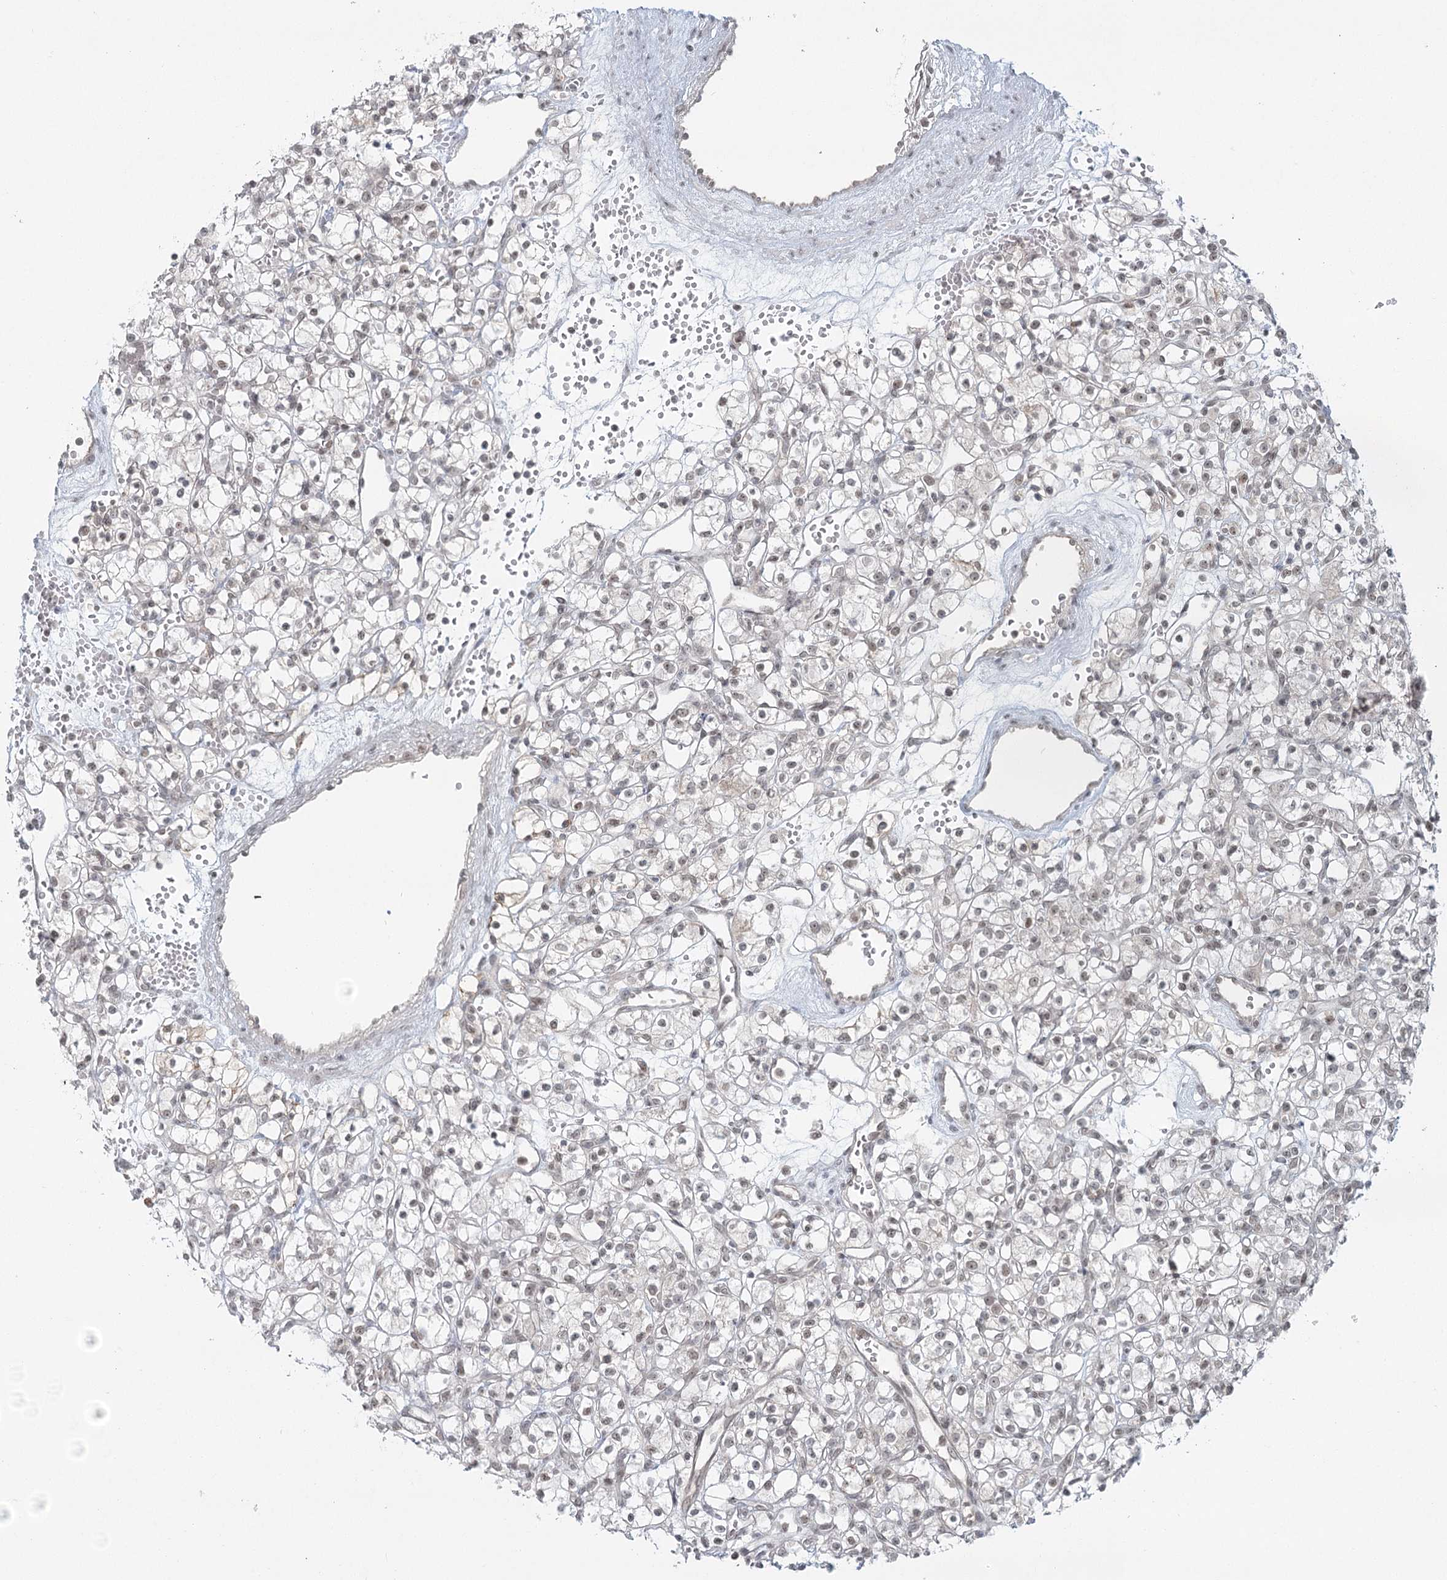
{"staining": {"intensity": "negative", "quantity": "none", "location": "none"}, "tissue": "renal cancer", "cell_type": "Tumor cells", "image_type": "cancer", "snomed": [{"axis": "morphology", "description": "Adenocarcinoma, NOS"}, {"axis": "topography", "description": "Kidney"}], "caption": "Immunohistochemical staining of renal cancer demonstrates no significant positivity in tumor cells. The staining is performed using DAB (3,3'-diaminobenzidine) brown chromogen with nuclei counter-stained in using hematoxylin.", "gene": "R3HCC1L", "patient": {"sex": "female", "age": 59}}